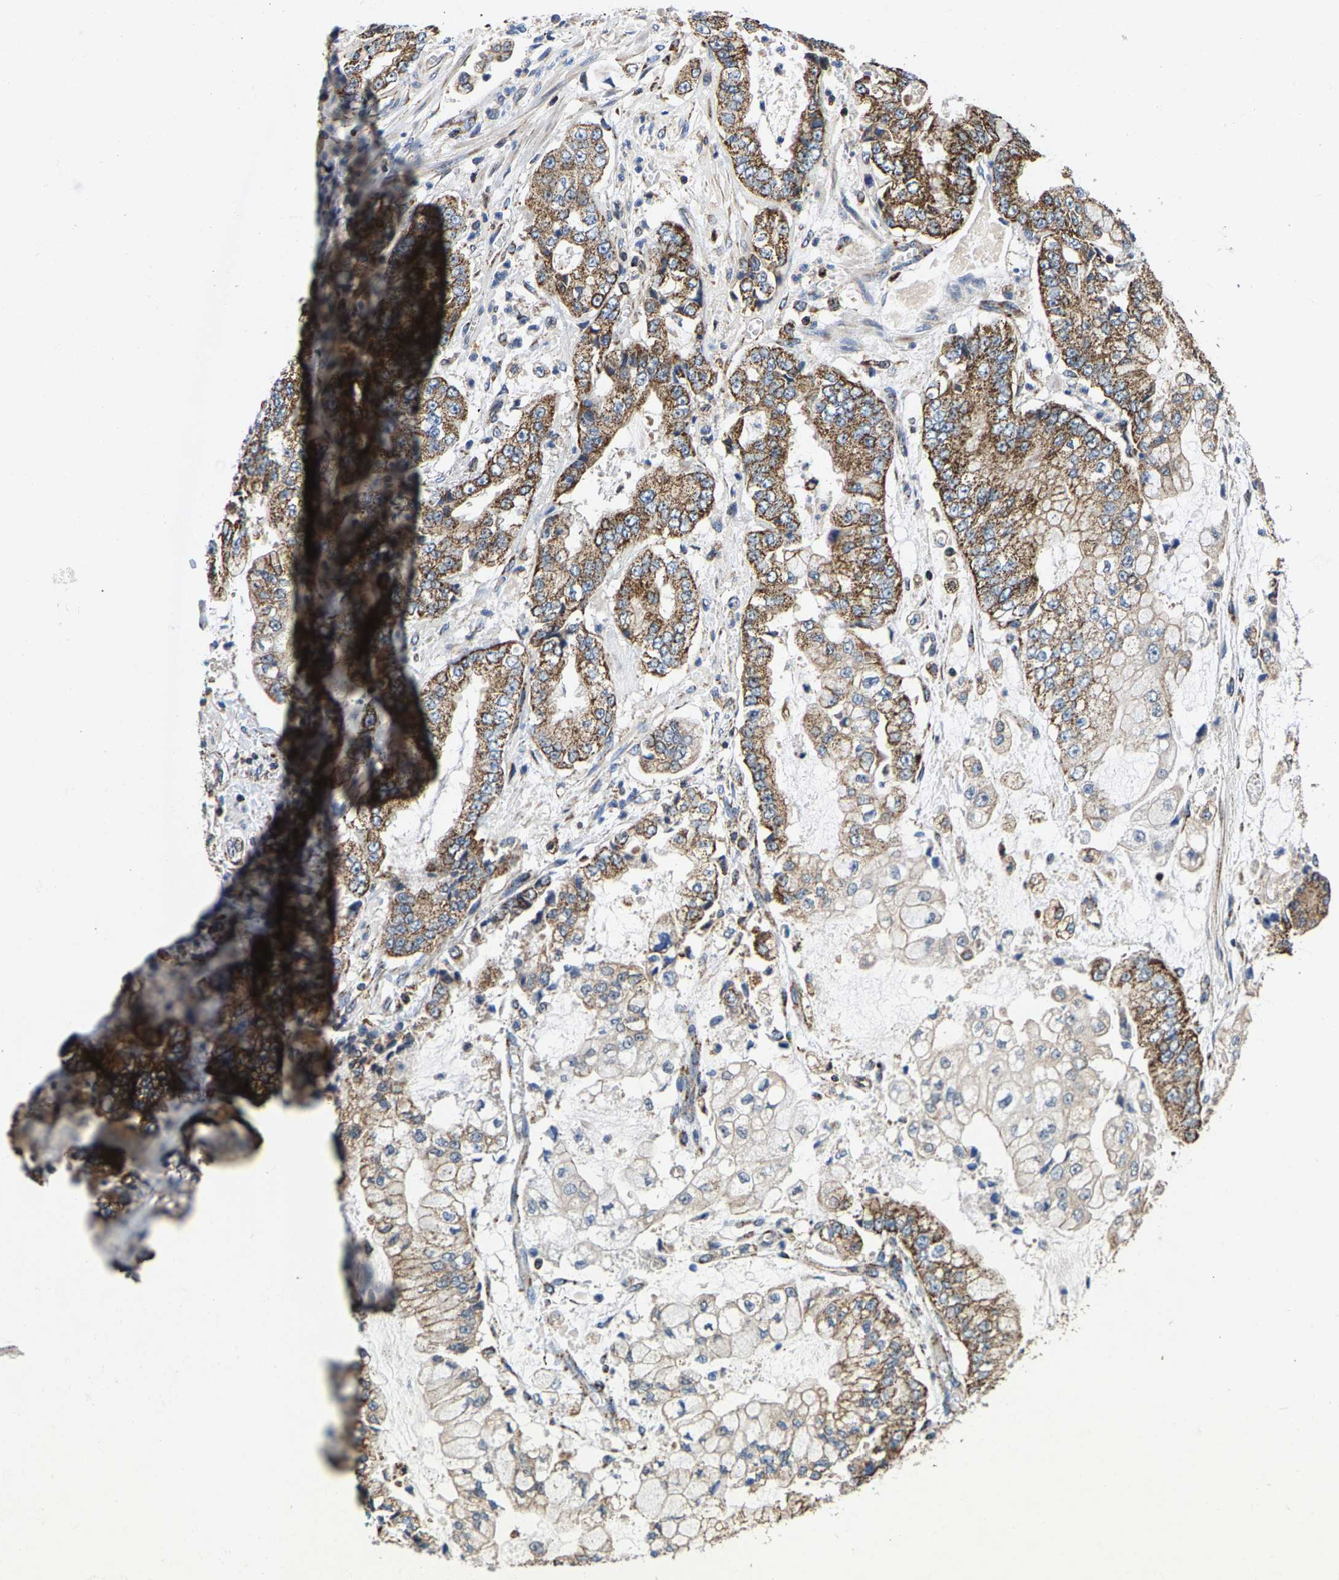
{"staining": {"intensity": "moderate", "quantity": "25%-75%", "location": "cytoplasmic/membranous"}, "tissue": "stomach cancer", "cell_type": "Tumor cells", "image_type": "cancer", "snomed": [{"axis": "morphology", "description": "Adenocarcinoma, NOS"}, {"axis": "topography", "description": "Stomach"}], "caption": "Immunohistochemistry (IHC) staining of stomach cancer (adenocarcinoma), which displays medium levels of moderate cytoplasmic/membranous positivity in about 25%-75% of tumor cells indicating moderate cytoplasmic/membranous protein expression. The staining was performed using DAB (brown) for protein detection and nuclei were counterstained in hematoxylin (blue).", "gene": "SHMT2", "patient": {"sex": "male", "age": 76}}